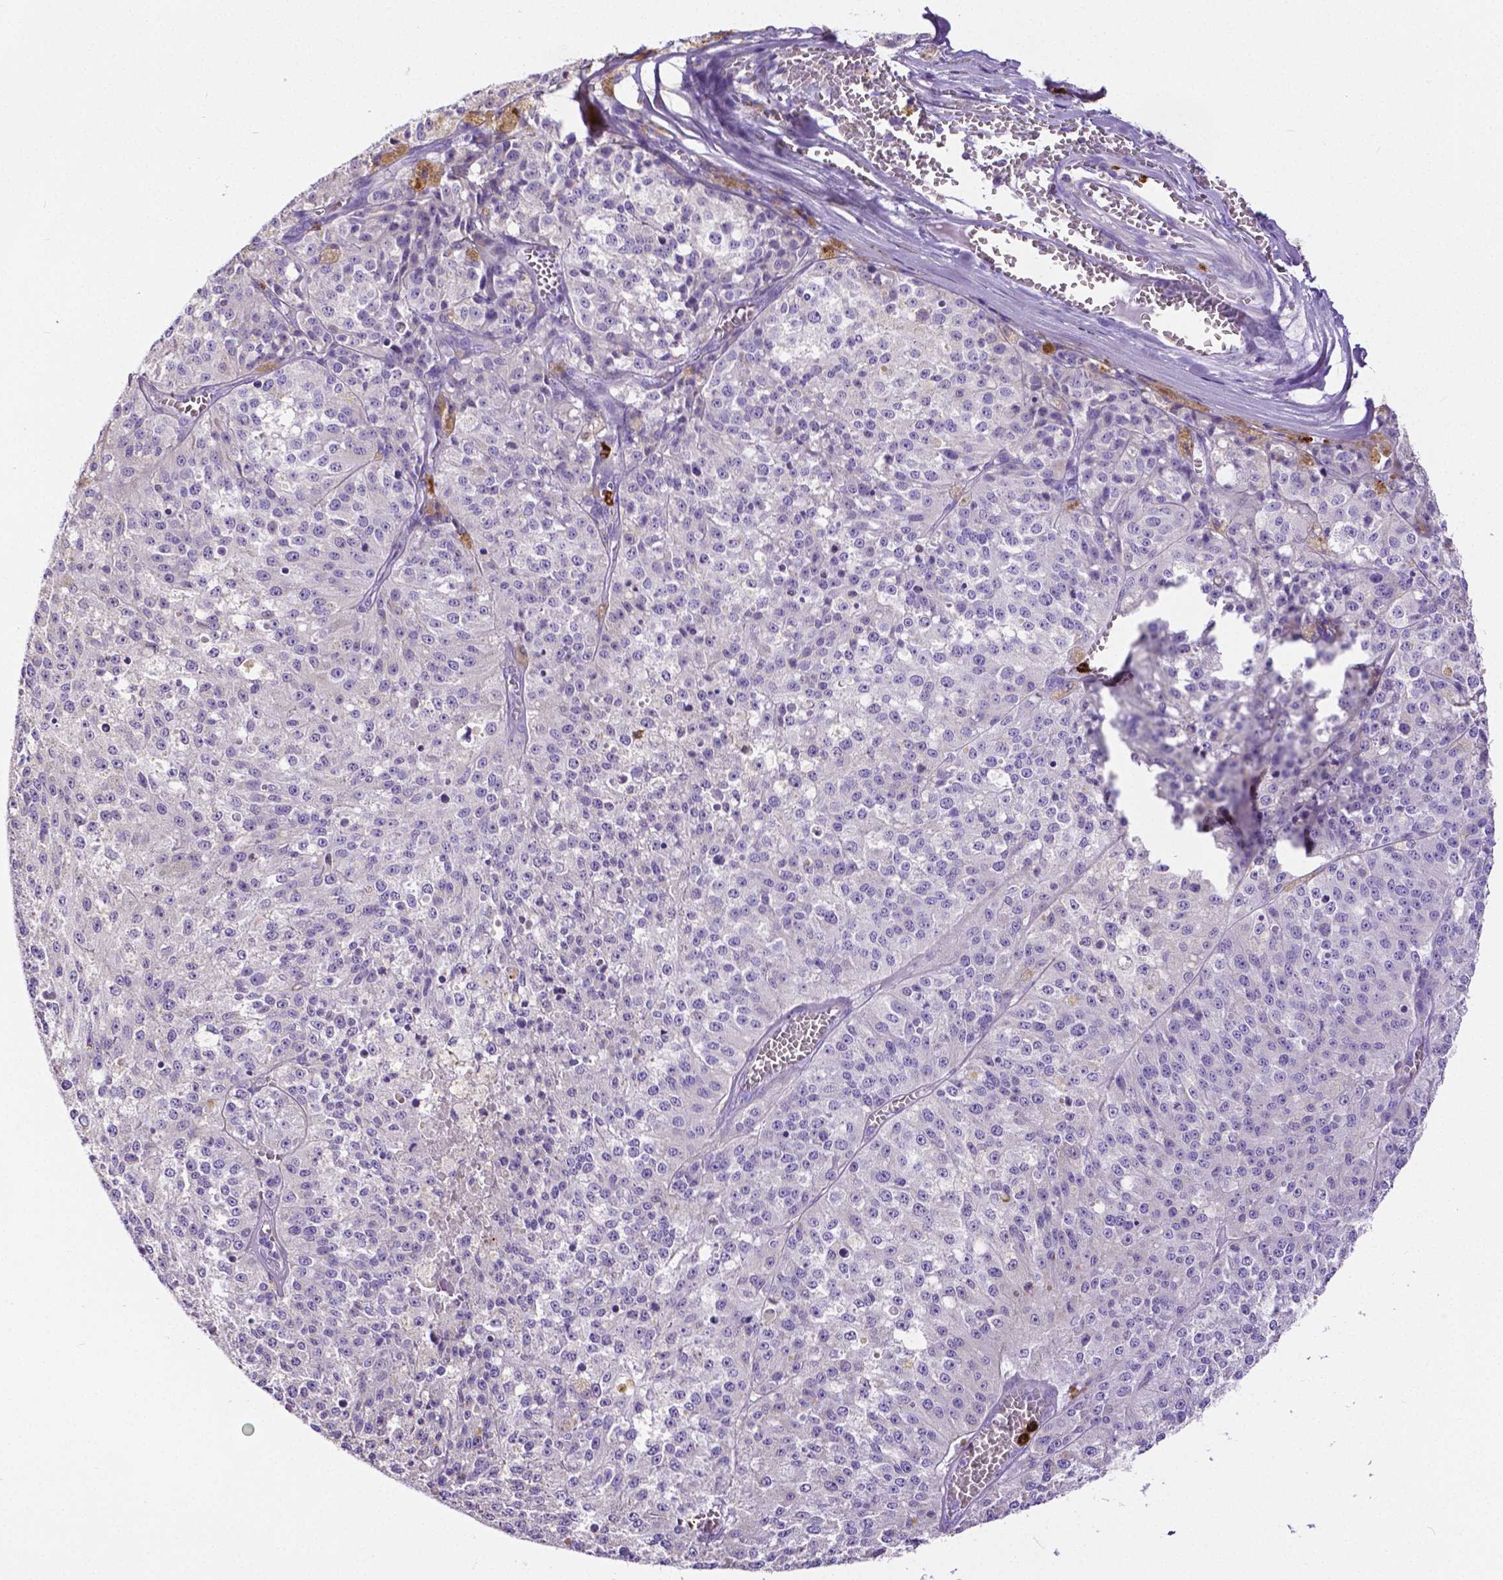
{"staining": {"intensity": "negative", "quantity": "none", "location": "none"}, "tissue": "melanoma", "cell_type": "Tumor cells", "image_type": "cancer", "snomed": [{"axis": "morphology", "description": "Malignant melanoma, Metastatic site"}, {"axis": "topography", "description": "Lymph node"}], "caption": "Immunohistochemistry histopathology image of human melanoma stained for a protein (brown), which demonstrates no expression in tumor cells.", "gene": "MMP9", "patient": {"sex": "female", "age": 64}}